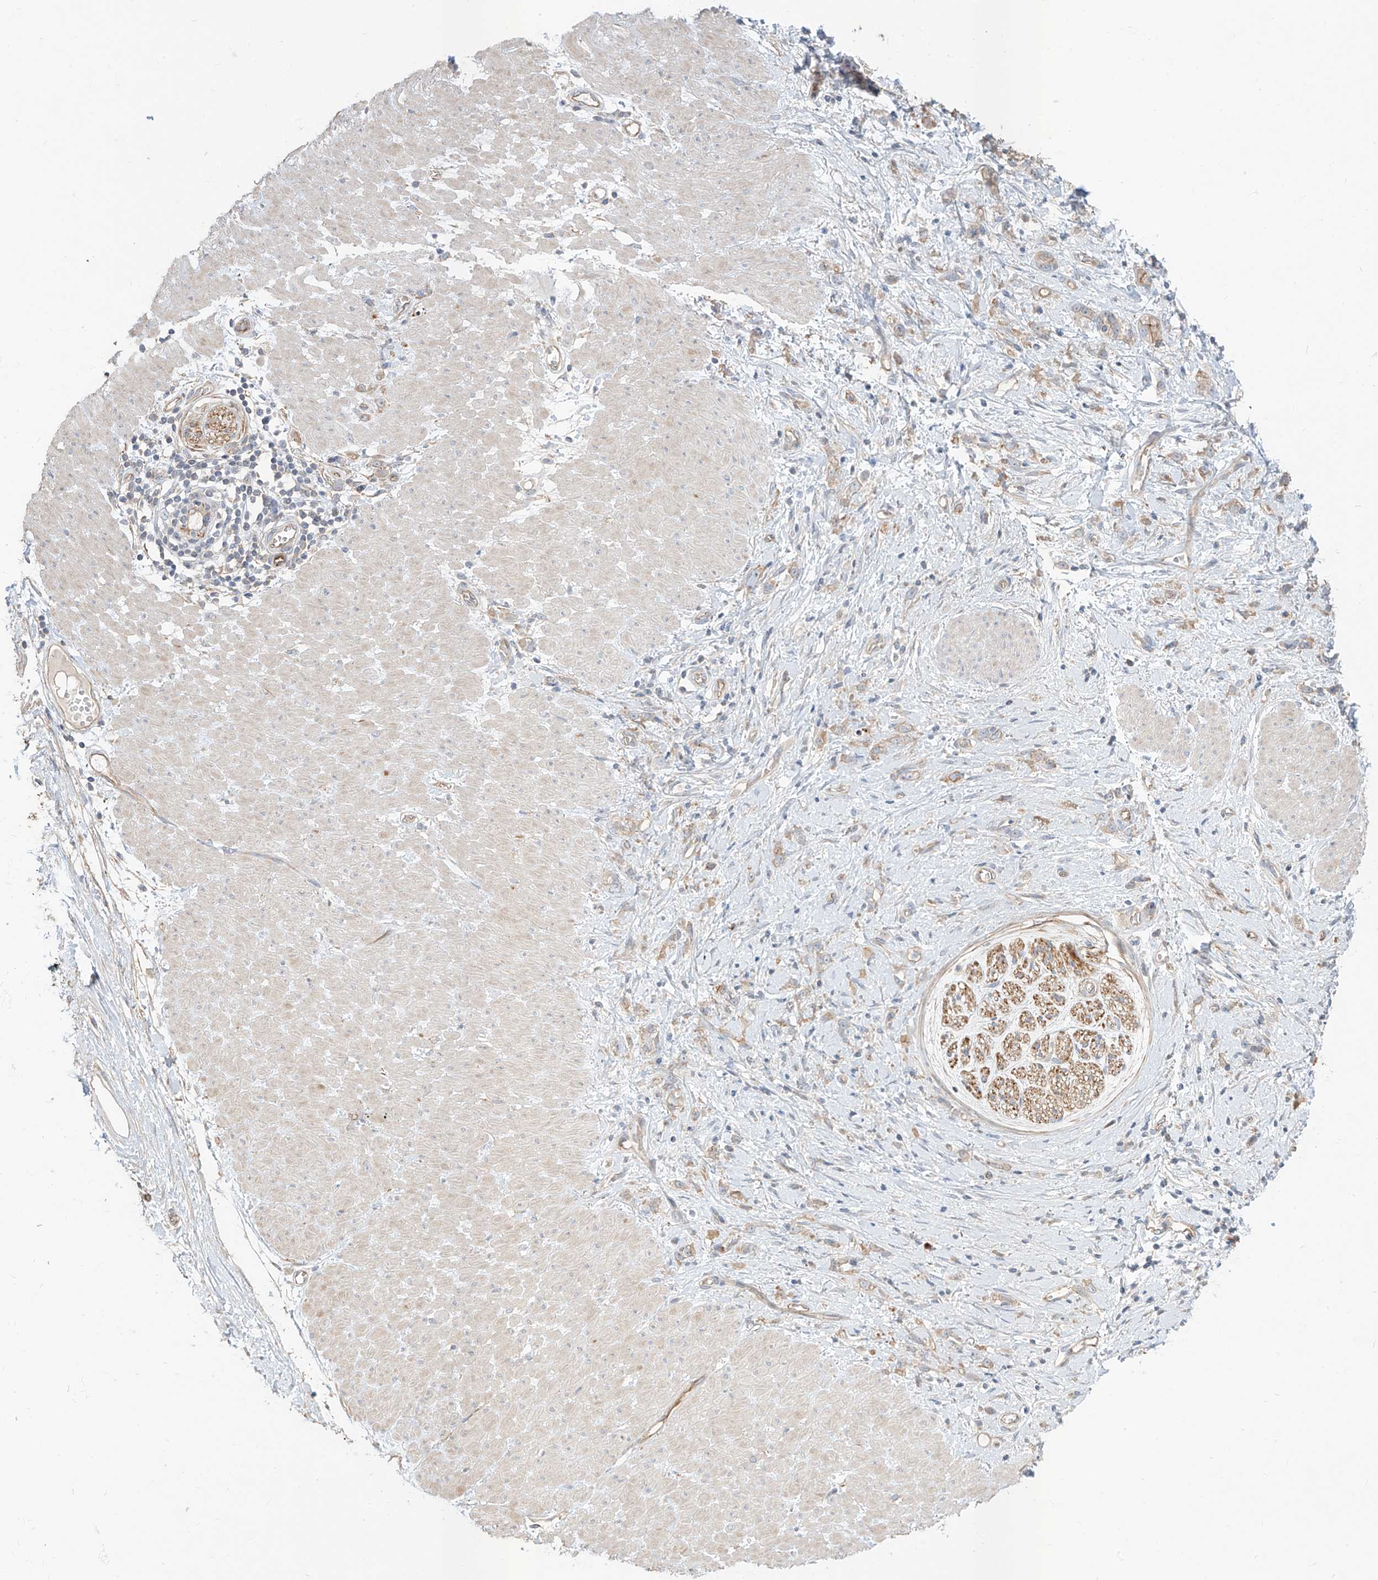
{"staining": {"intensity": "weak", "quantity": "<25%", "location": "cytoplasmic/membranous"}, "tissue": "stomach cancer", "cell_type": "Tumor cells", "image_type": "cancer", "snomed": [{"axis": "morphology", "description": "Adenocarcinoma, NOS"}, {"axis": "topography", "description": "Stomach"}], "caption": "Protein analysis of stomach cancer (adenocarcinoma) reveals no significant positivity in tumor cells.", "gene": "EPHX4", "patient": {"sex": "female", "age": 76}}